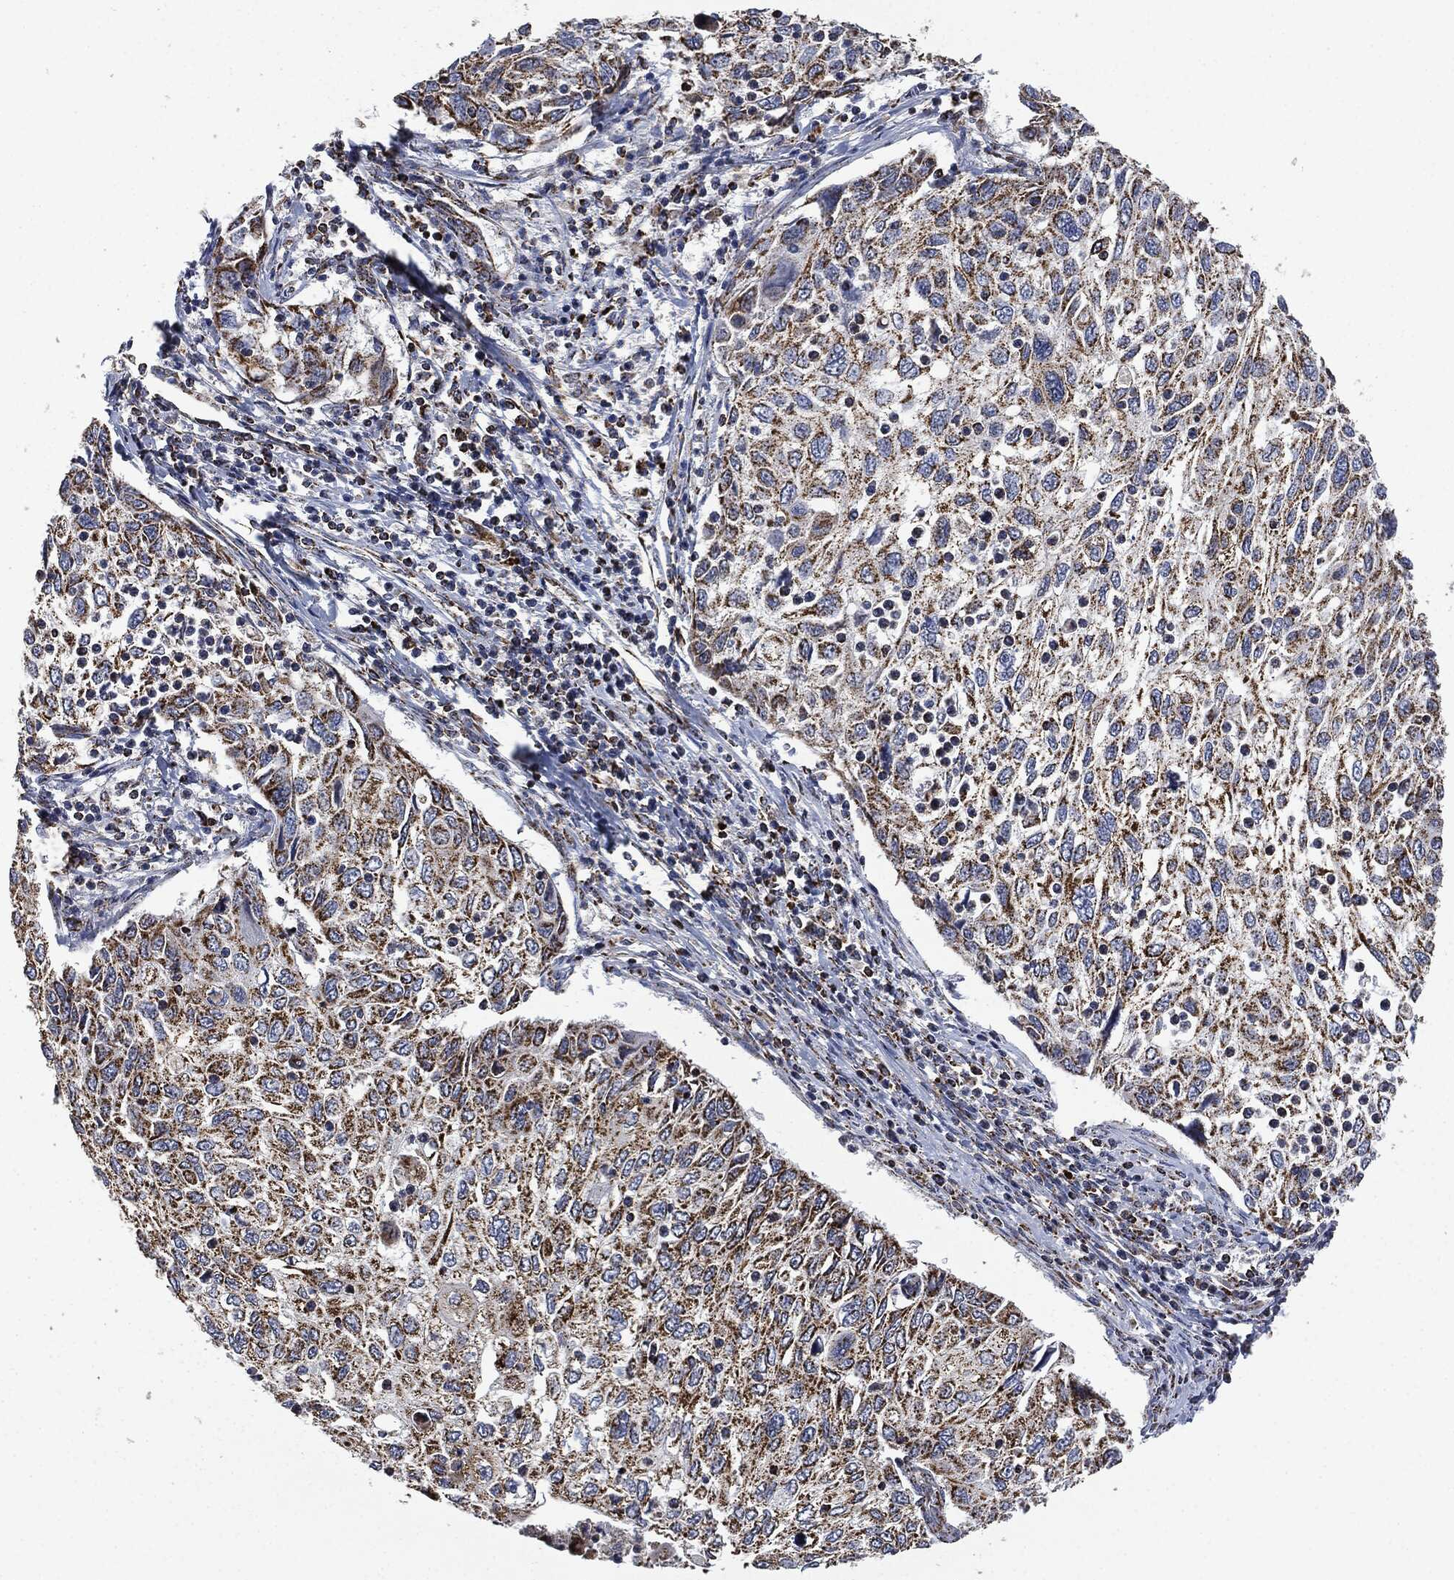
{"staining": {"intensity": "moderate", "quantity": ">75%", "location": "cytoplasmic/membranous"}, "tissue": "cervical cancer", "cell_type": "Tumor cells", "image_type": "cancer", "snomed": [{"axis": "morphology", "description": "Squamous cell carcinoma, NOS"}, {"axis": "topography", "description": "Cervix"}], "caption": "Cervical cancer tissue demonstrates moderate cytoplasmic/membranous staining in about >75% of tumor cells", "gene": "RYK", "patient": {"sex": "female", "age": 70}}